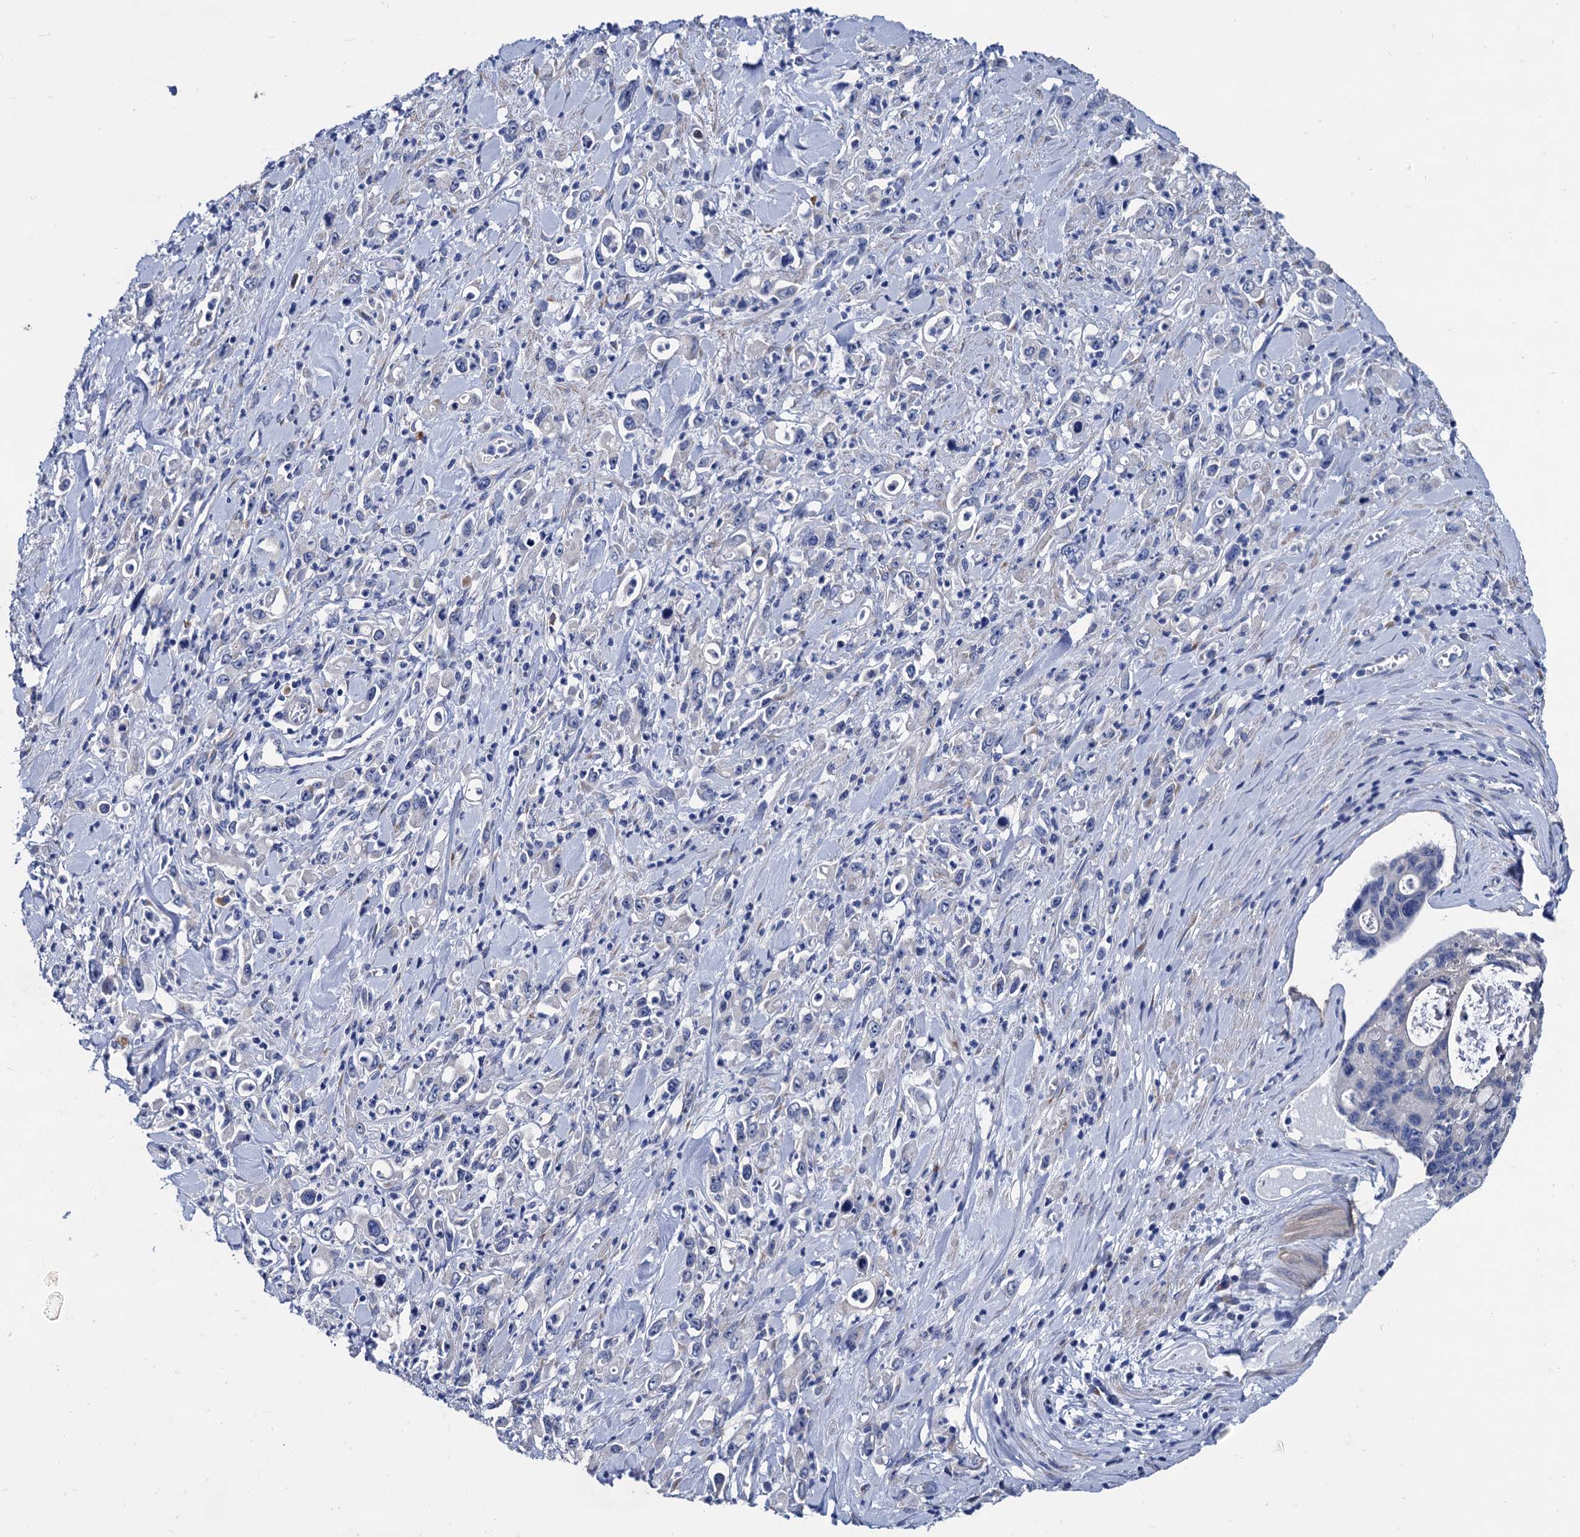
{"staining": {"intensity": "negative", "quantity": "none", "location": "none"}, "tissue": "stomach cancer", "cell_type": "Tumor cells", "image_type": "cancer", "snomed": [{"axis": "morphology", "description": "Adenocarcinoma, NOS"}, {"axis": "topography", "description": "Stomach, lower"}], "caption": "Tumor cells show no significant protein staining in stomach cancer (adenocarcinoma).", "gene": "FOXR2", "patient": {"sex": "female", "age": 43}}